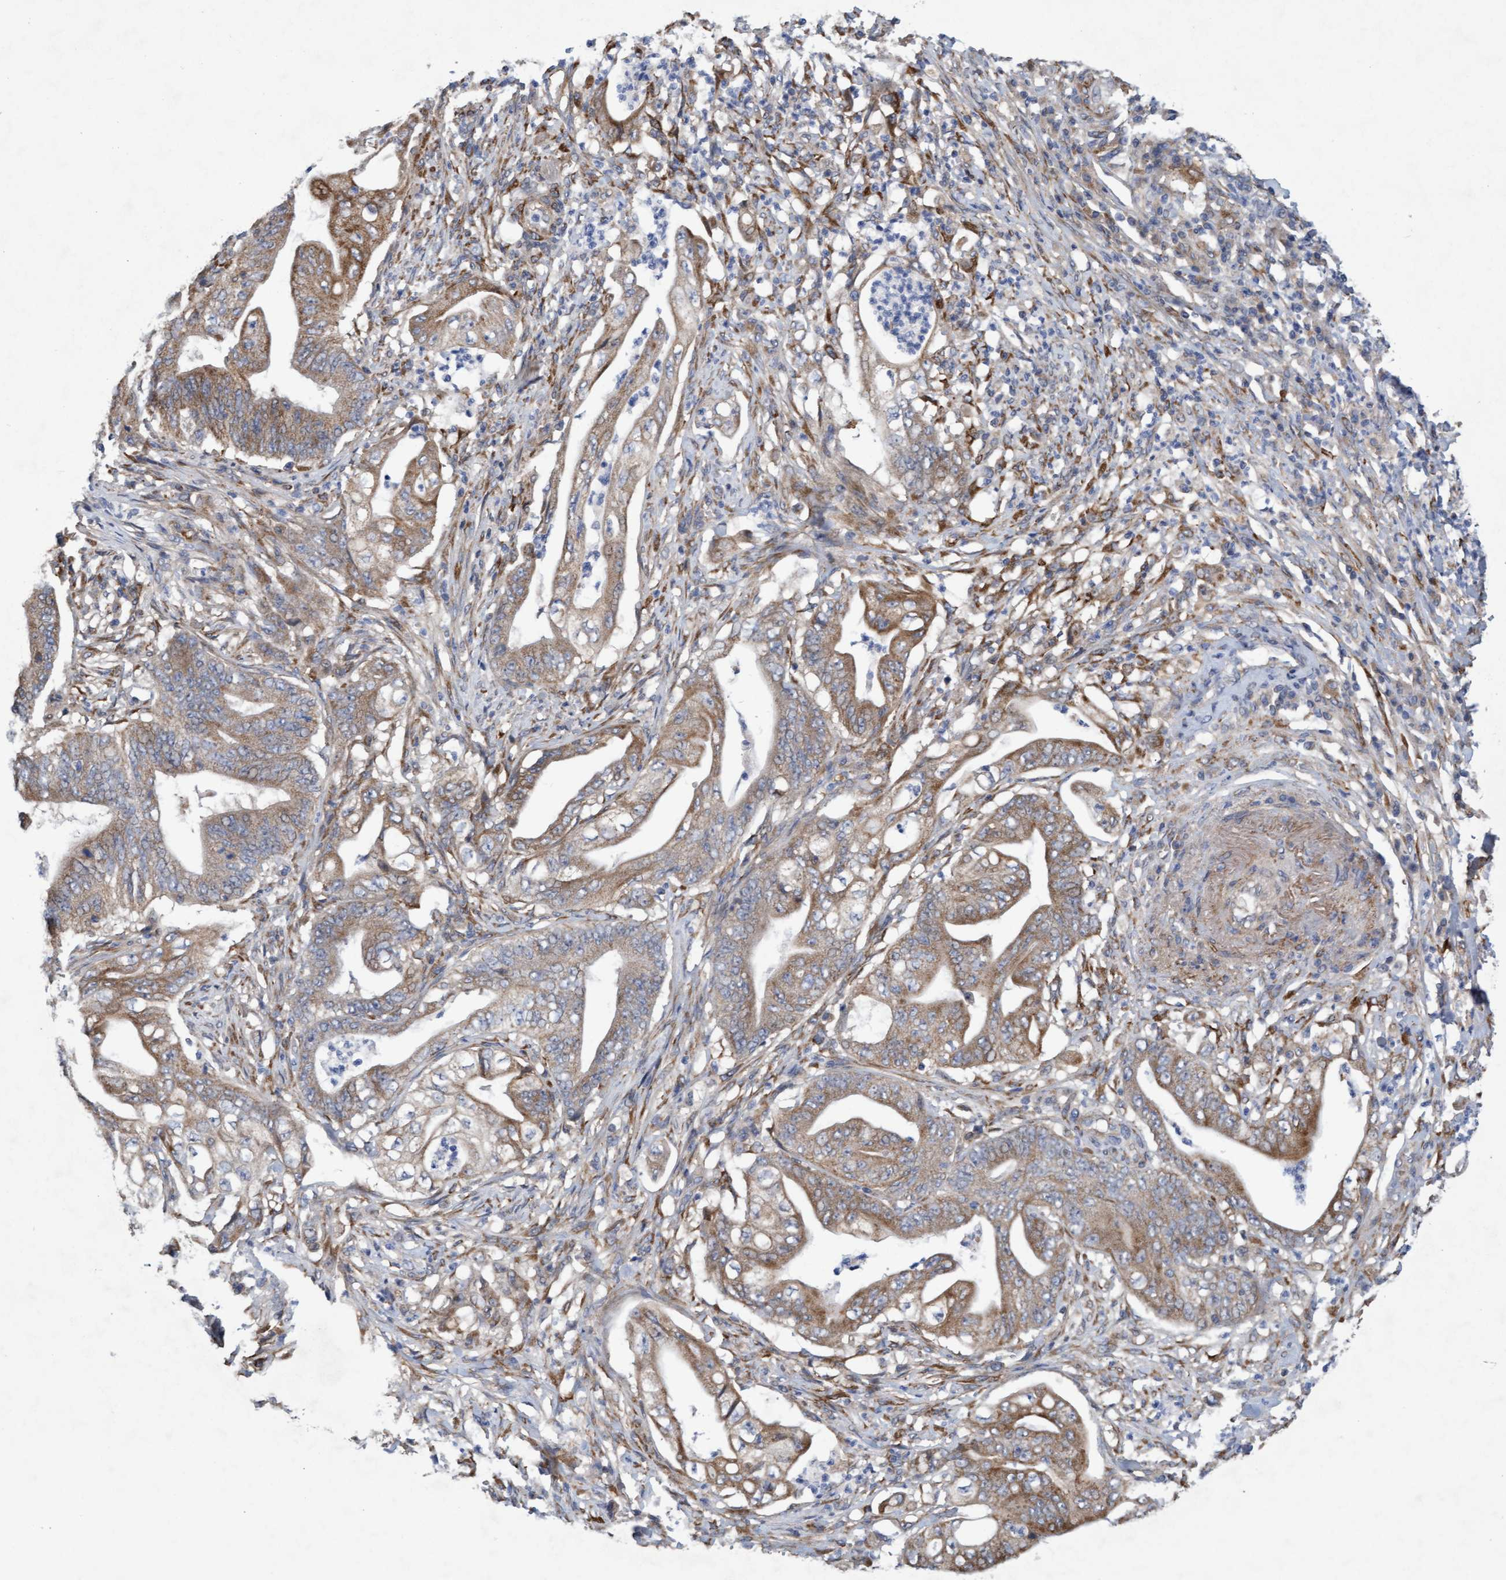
{"staining": {"intensity": "weak", "quantity": ">75%", "location": "cytoplasmic/membranous"}, "tissue": "stomach cancer", "cell_type": "Tumor cells", "image_type": "cancer", "snomed": [{"axis": "morphology", "description": "Adenocarcinoma, NOS"}, {"axis": "topography", "description": "Stomach"}], "caption": "This image displays IHC staining of adenocarcinoma (stomach), with low weak cytoplasmic/membranous expression in about >75% of tumor cells.", "gene": "DDHD2", "patient": {"sex": "female", "age": 73}}